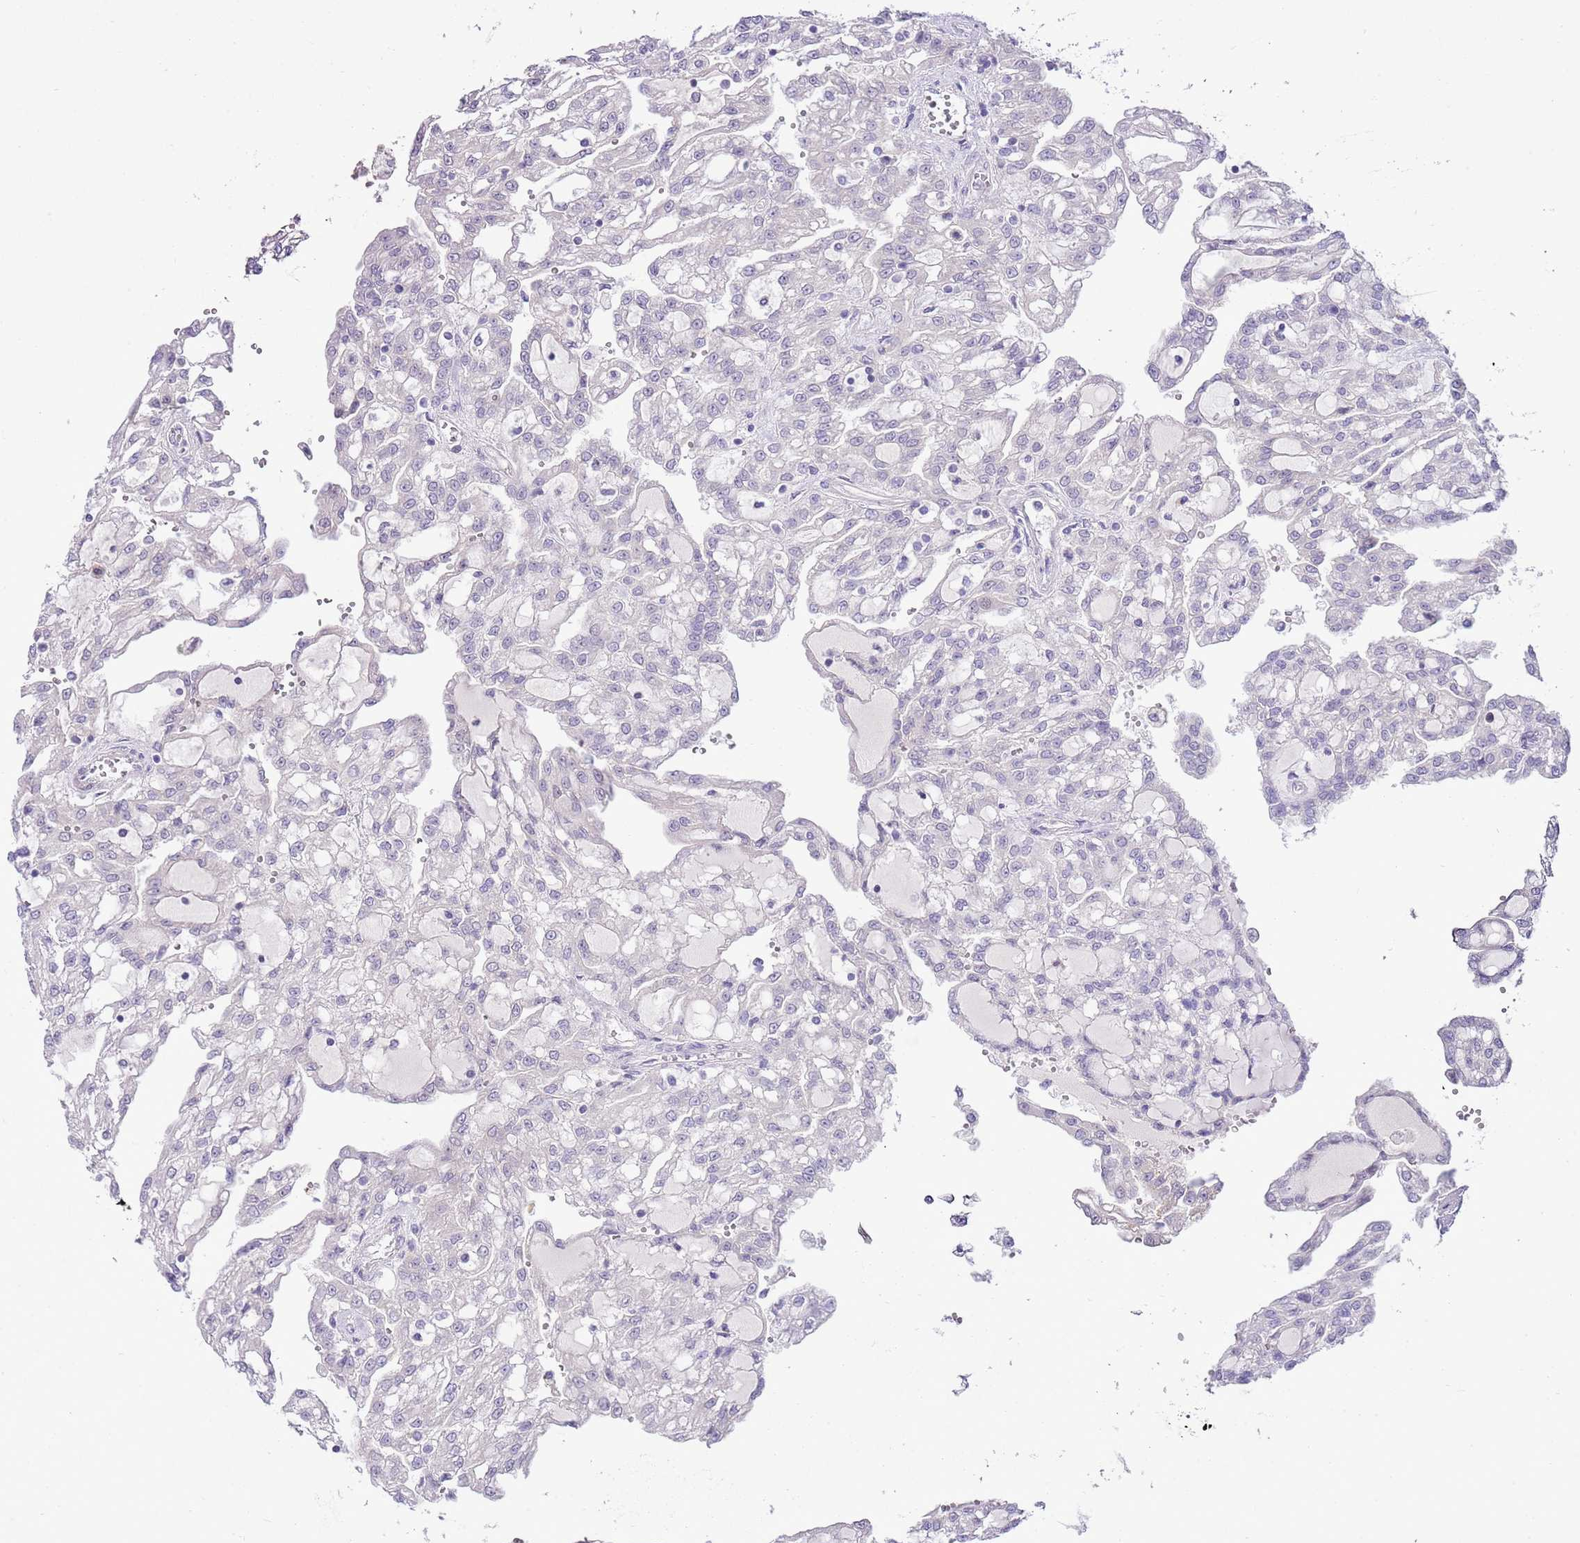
{"staining": {"intensity": "negative", "quantity": "none", "location": "none"}, "tissue": "renal cancer", "cell_type": "Tumor cells", "image_type": "cancer", "snomed": [{"axis": "morphology", "description": "Adenocarcinoma, NOS"}, {"axis": "topography", "description": "Kidney"}], "caption": "DAB (3,3'-diaminobenzidine) immunohistochemical staining of renal cancer exhibits no significant expression in tumor cells.", "gene": "FBRSL1", "patient": {"sex": "male", "age": 63}}